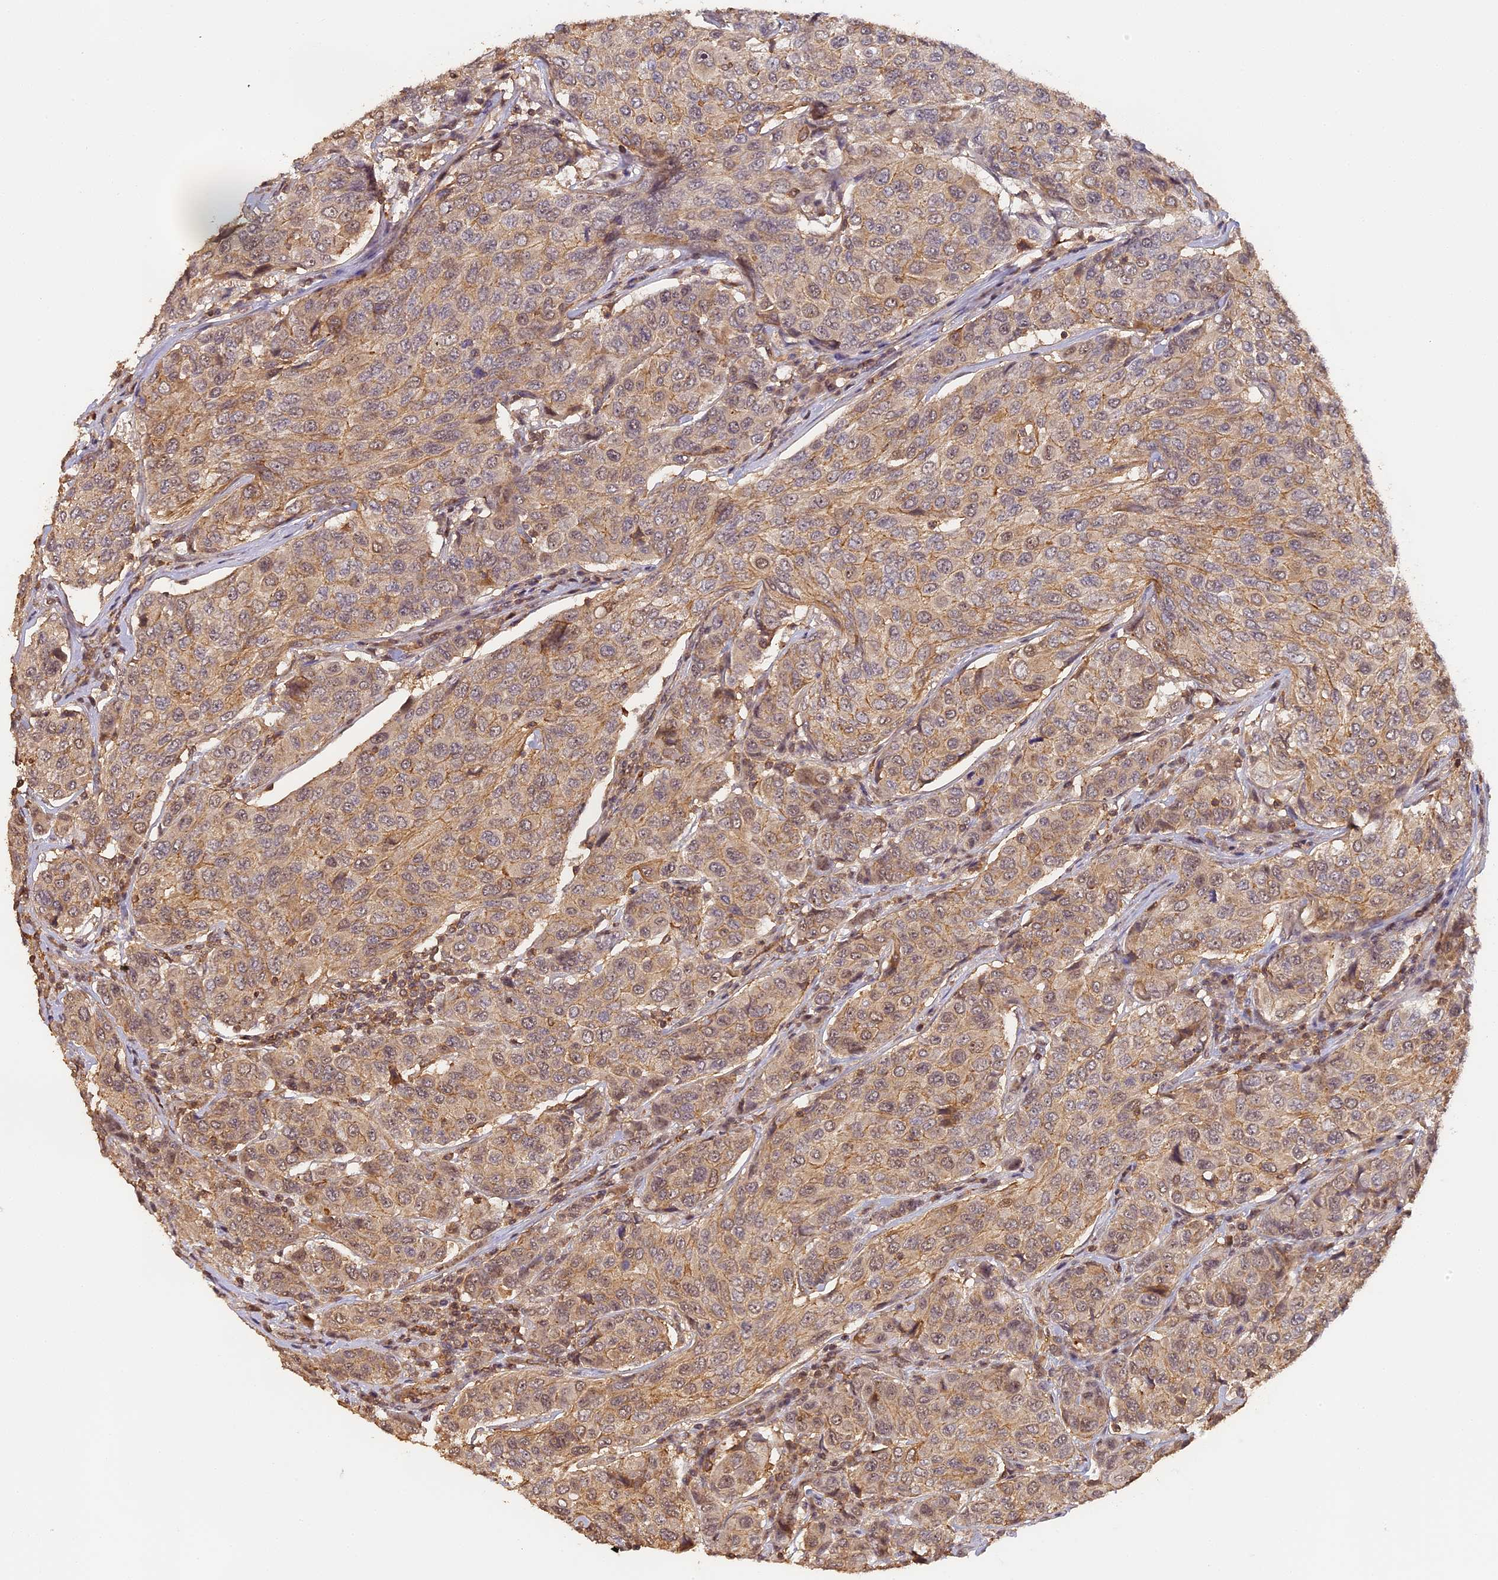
{"staining": {"intensity": "weak", "quantity": "25%-75%", "location": "cytoplasmic/membranous"}, "tissue": "breast cancer", "cell_type": "Tumor cells", "image_type": "cancer", "snomed": [{"axis": "morphology", "description": "Duct carcinoma"}, {"axis": "topography", "description": "Breast"}], "caption": "Breast cancer (invasive ductal carcinoma) stained with immunohistochemistry displays weak cytoplasmic/membranous positivity in approximately 25%-75% of tumor cells.", "gene": "MYBL2", "patient": {"sex": "female", "age": 55}}